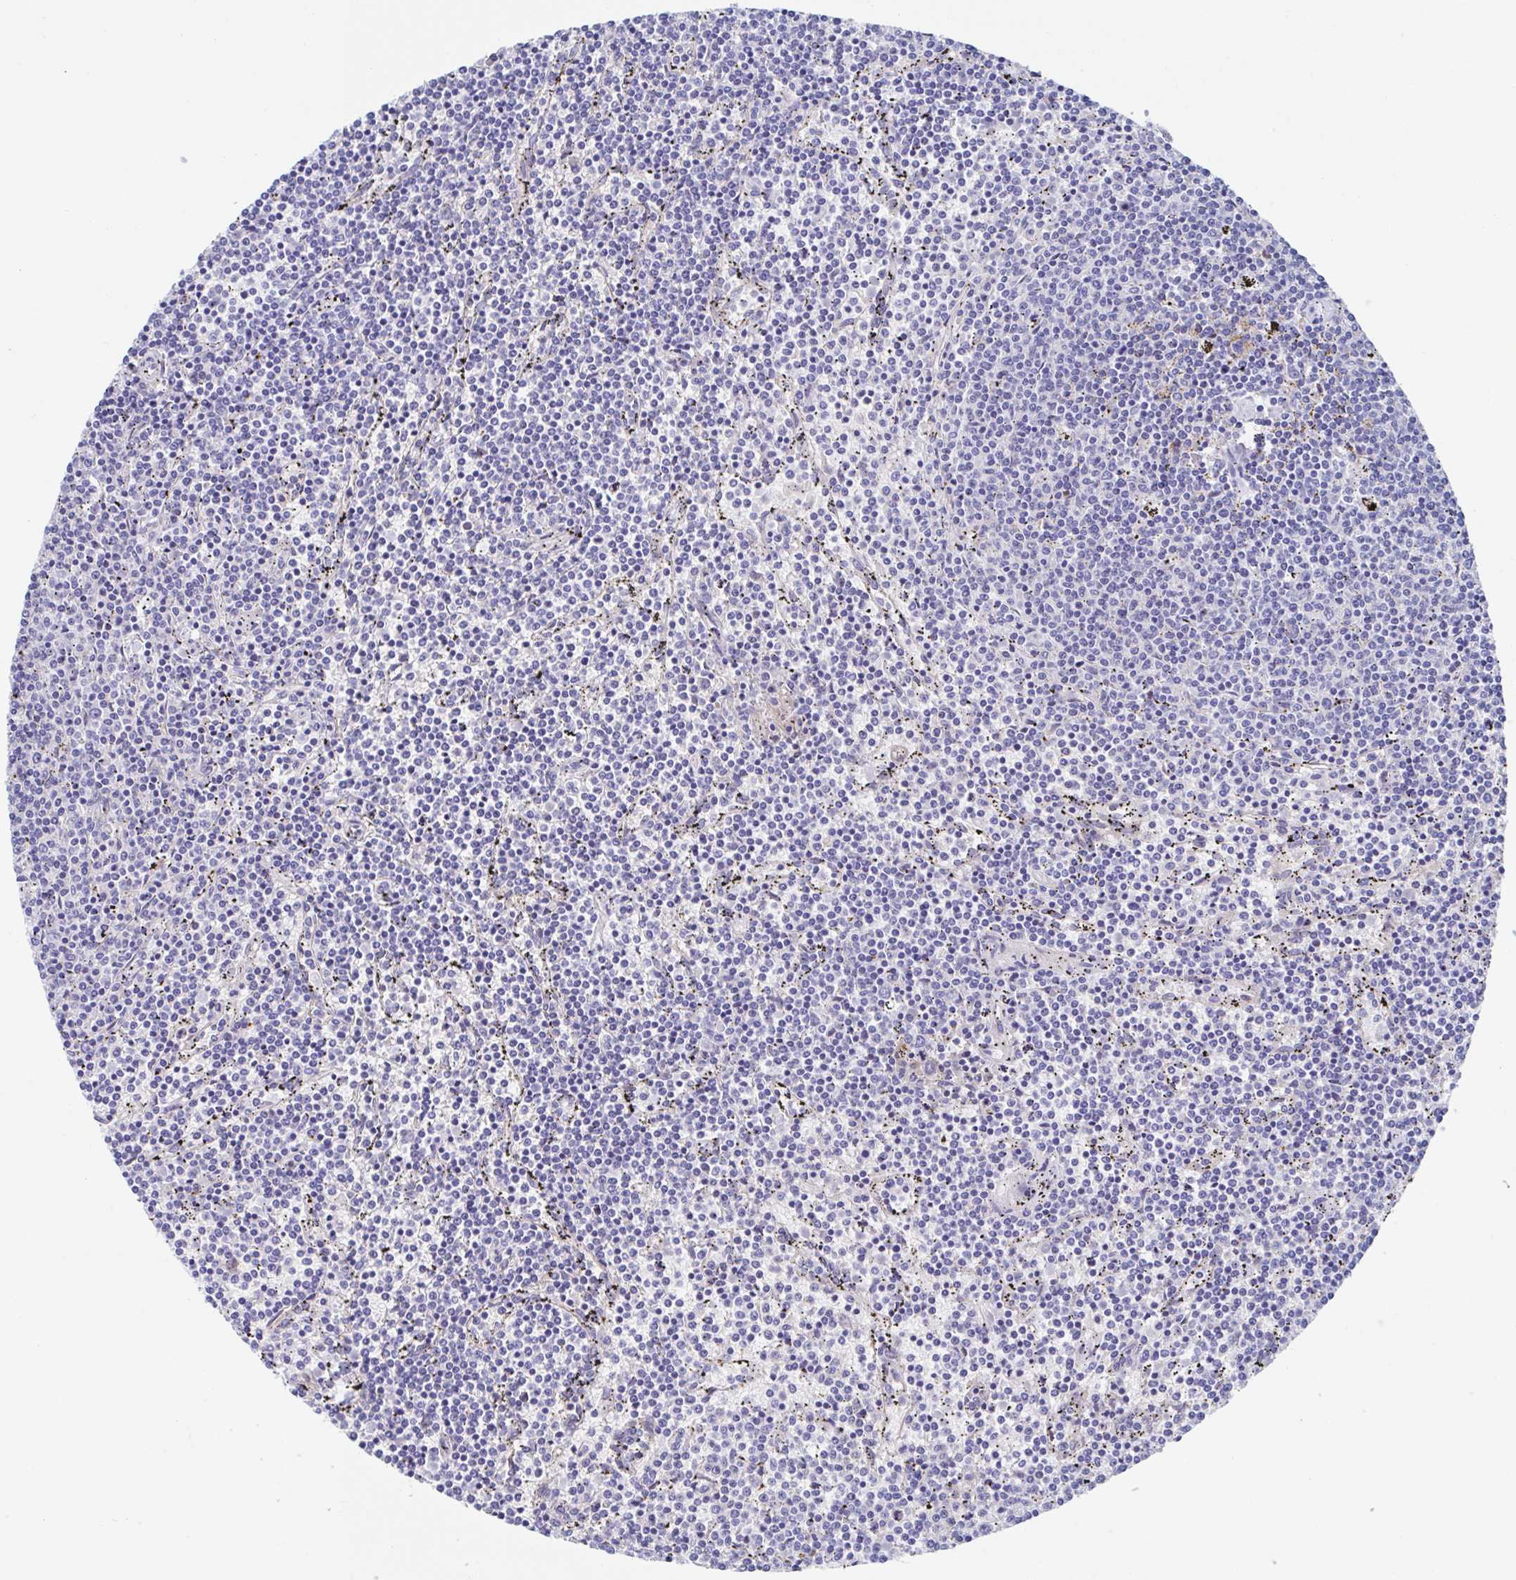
{"staining": {"intensity": "negative", "quantity": "none", "location": "none"}, "tissue": "lymphoma", "cell_type": "Tumor cells", "image_type": "cancer", "snomed": [{"axis": "morphology", "description": "Malignant lymphoma, non-Hodgkin's type, Low grade"}, {"axis": "topography", "description": "Spleen"}], "caption": "There is no significant expression in tumor cells of malignant lymphoma, non-Hodgkin's type (low-grade).", "gene": "CDH2", "patient": {"sex": "female", "age": 50}}